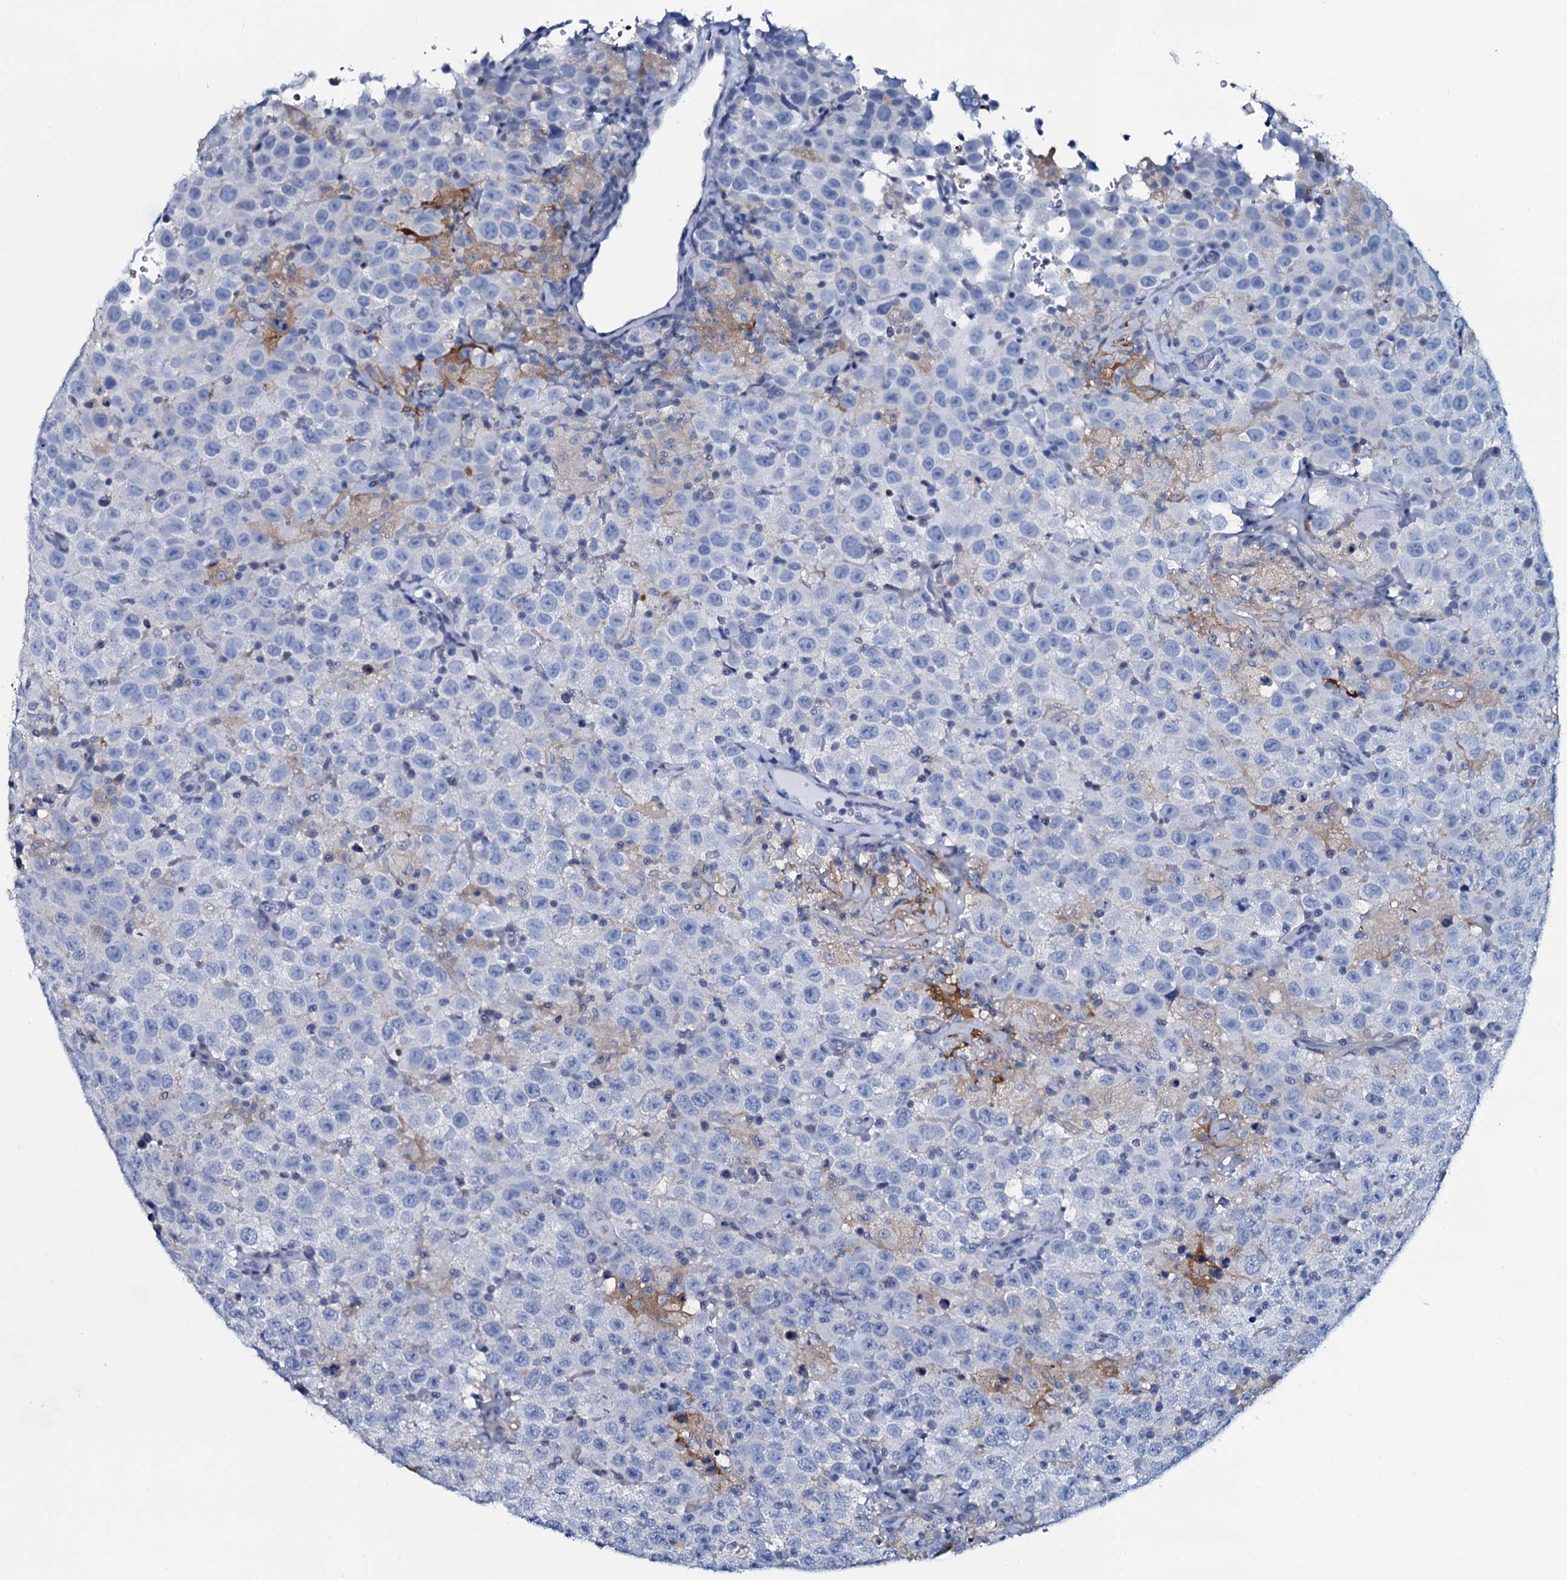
{"staining": {"intensity": "negative", "quantity": "none", "location": "none"}, "tissue": "testis cancer", "cell_type": "Tumor cells", "image_type": "cancer", "snomed": [{"axis": "morphology", "description": "Seminoma, NOS"}, {"axis": "topography", "description": "Testis"}], "caption": "Immunohistochemical staining of human testis cancer (seminoma) displays no significant positivity in tumor cells.", "gene": "SLC4A7", "patient": {"sex": "male", "age": 41}}